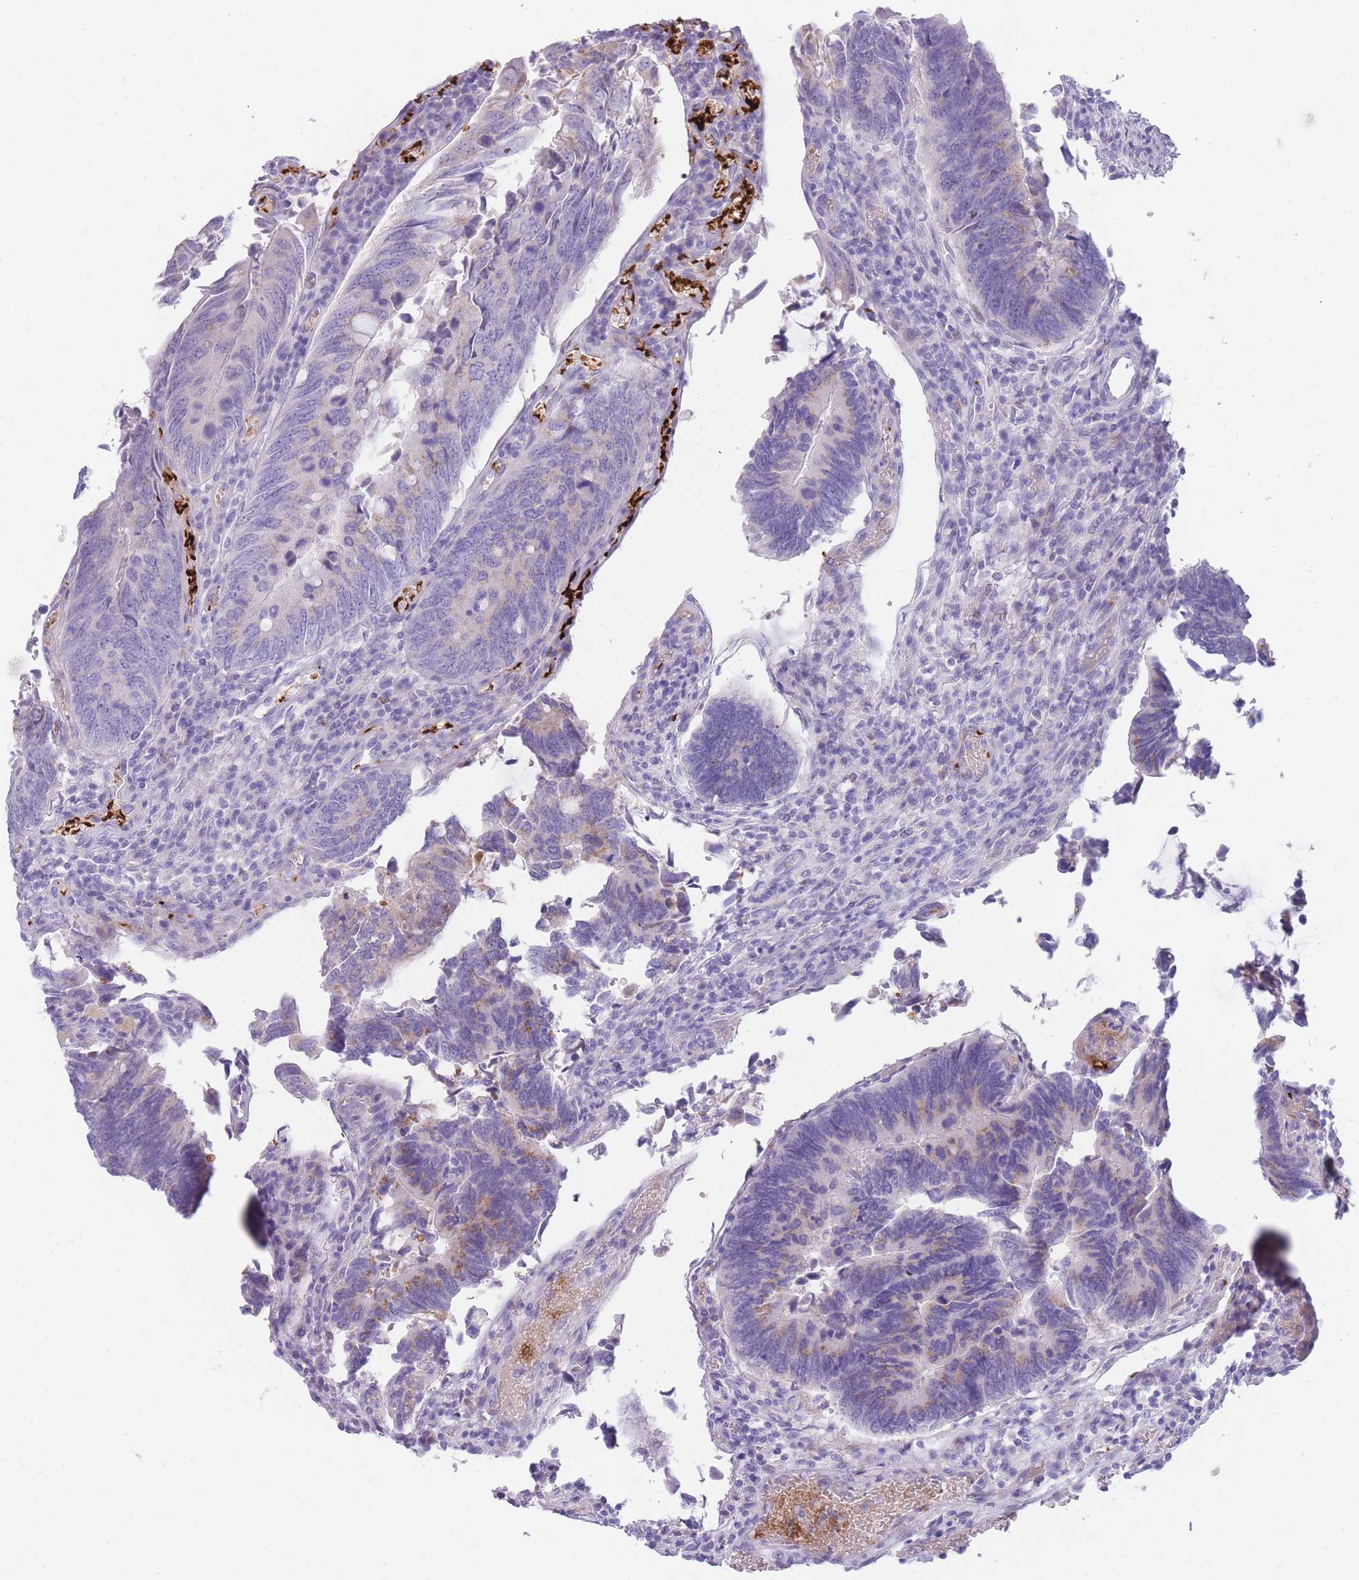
{"staining": {"intensity": "negative", "quantity": "none", "location": "none"}, "tissue": "colorectal cancer", "cell_type": "Tumor cells", "image_type": "cancer", "snomed": [{"axis": "morphology", "description": "Adenocarcinoma, NOS"}, {"axis": "topography", "description": "Colon"}], "caption": "Micrograph shows no significant protein expression in tumor cells of colorectal adenocarcinoma. (Immunohistochemistry, brightfield microscopy, high magnification).", "gene": "NKX1-2", "patient": {"sex": "male", "age": 87}}